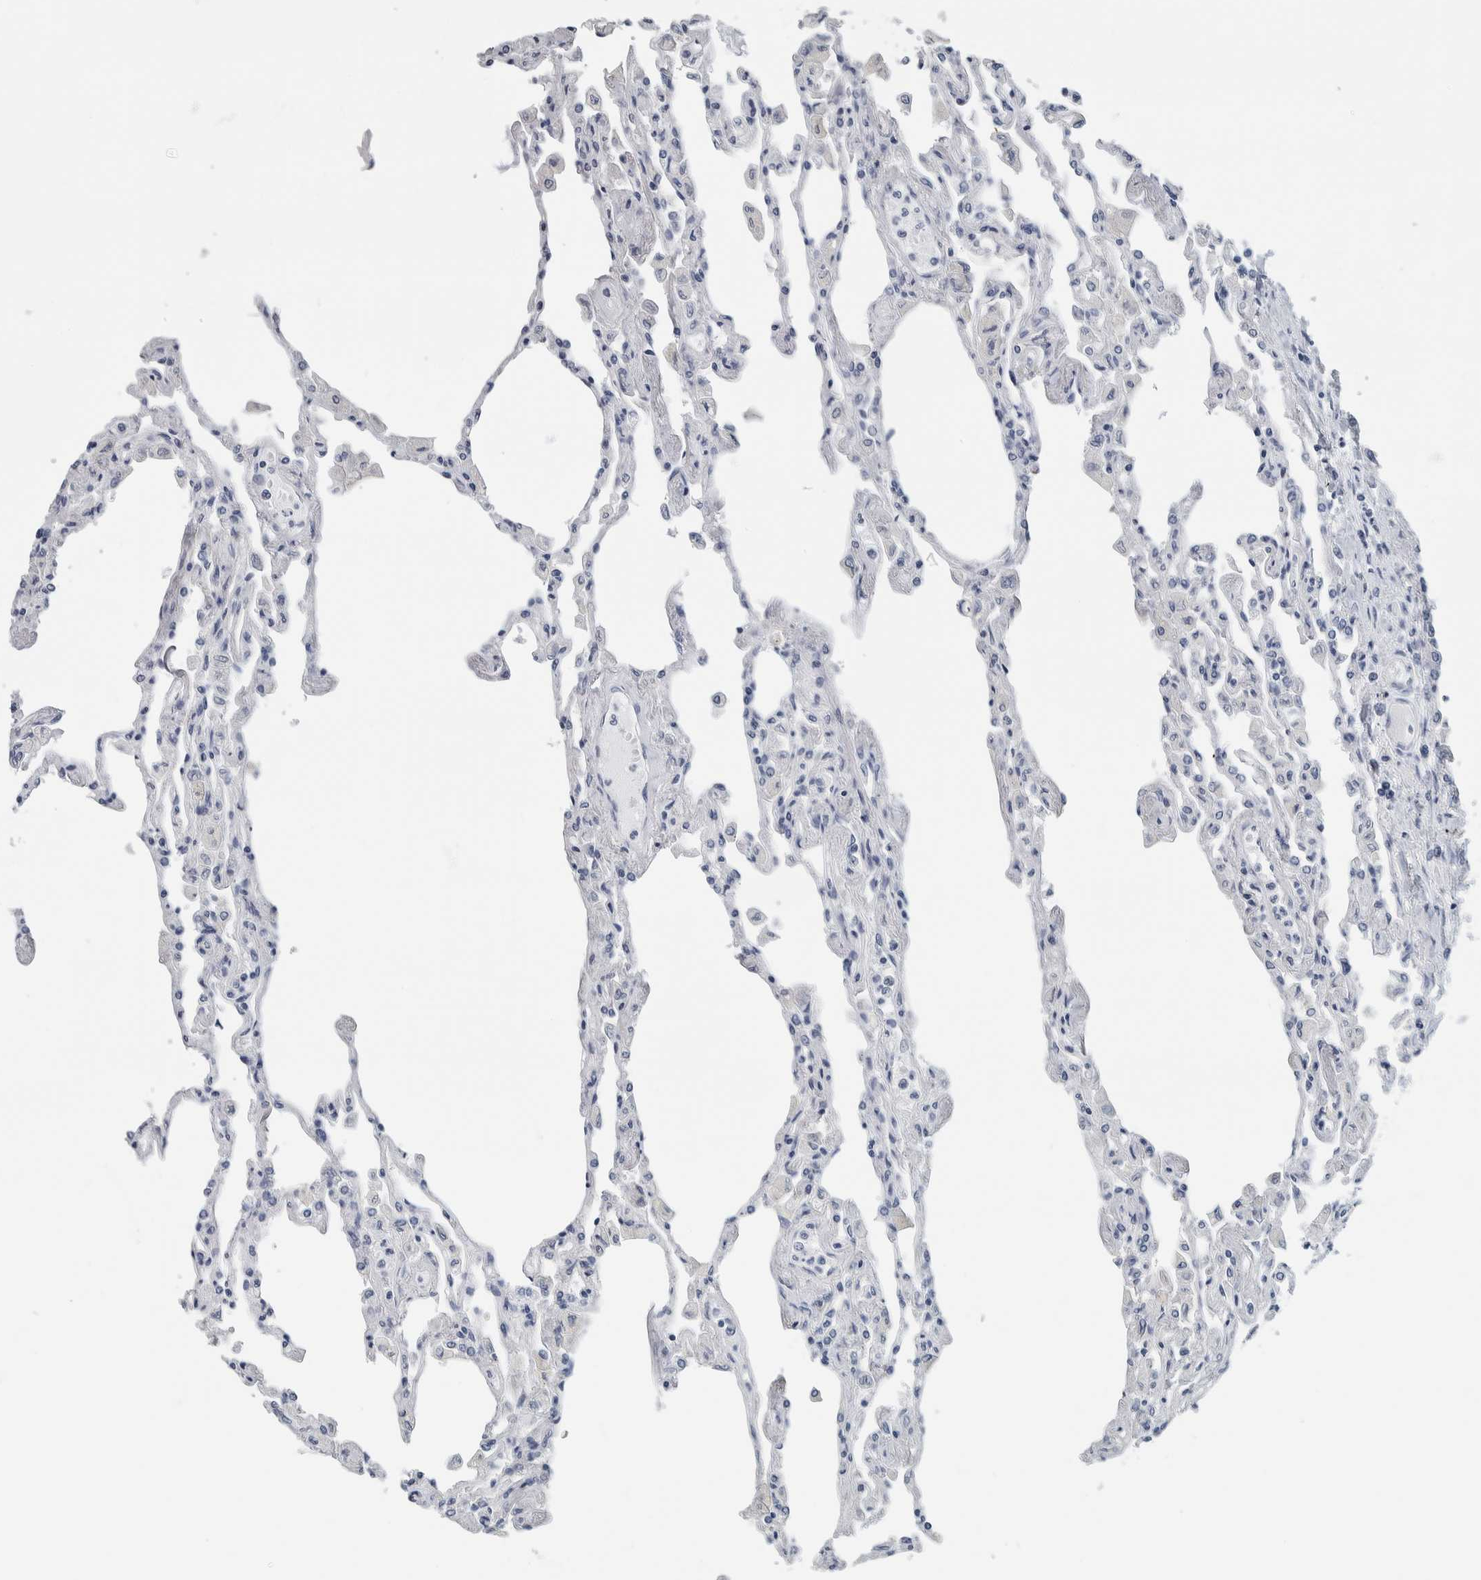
{"staining": {"intensity": "negative", "quantity": "none", "location": "none"}, "tissue": "lung", "cell_type": "Alveolar cells", "image_type": "normal", "snomed": [{"axis": "morphology", "description": "Normal tissue, NOS"}, {"axis": "topography", "description": "Bronchus"}, {"axis": "topography", "description": "Lung"}], "caption": "Lung stained for a protein using IHC demonstrates no positivity alveolar cells.", "gene": "NEFM", "patient": {"sex": "female", "age": 49}}